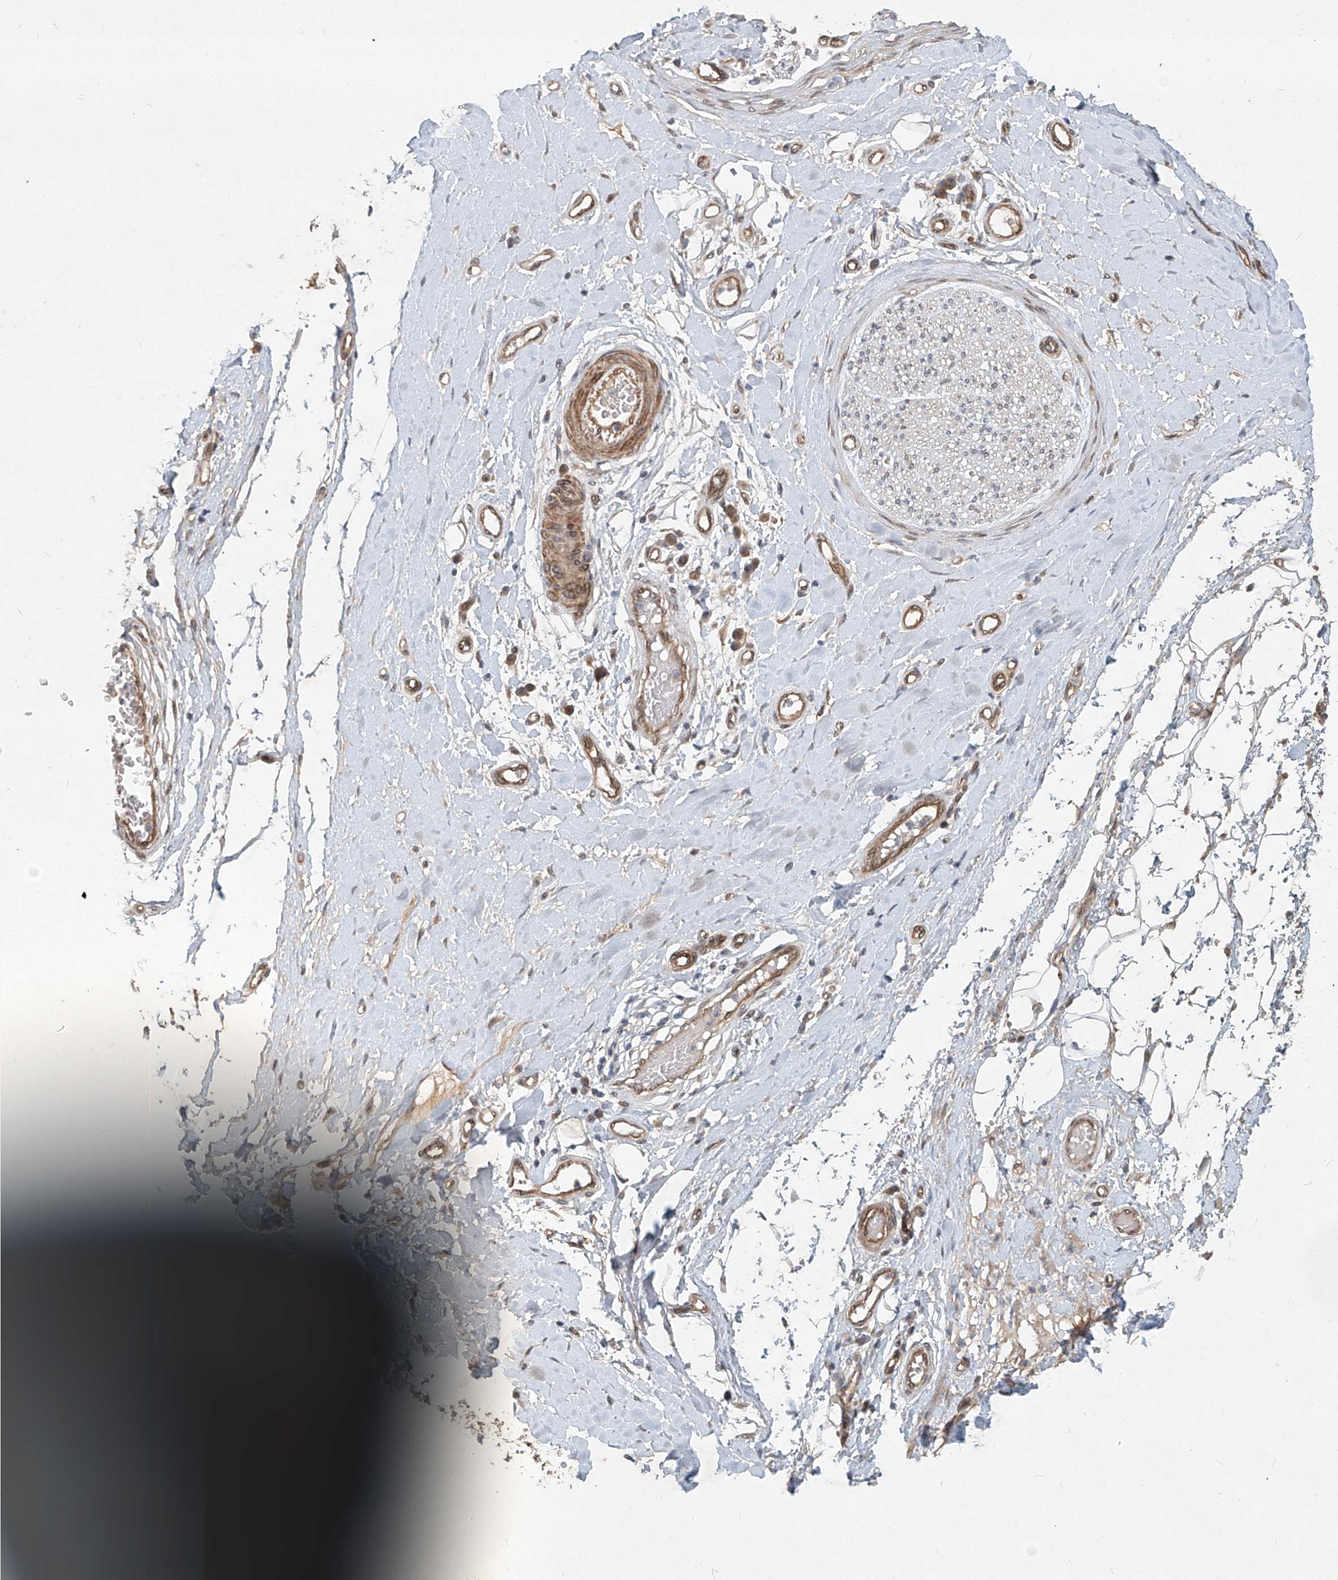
{"staining": {"intensity": "negative", "quantity": "none", "location": "none"}, "tissue": "adipose tissue", "cell_type": "Adipocytes", "image_type": "normal", "snomed": [{"axis": "morphology", "description": "Normal tissue, NOS"}, {"axis": "morphology", "description": "Adenocarcinoma, NOS"}, {"axis": "topography", "description": "Esophagus"}, {"axis": "topography", "description": "Stomach, upper"}, {"axis": "topography", "description": "Peripheral nerve tissue"}], "caption": "An immunohistochemistry (IHC) histopathology image of normal adipose tissue is shown. There is no staining in adipocytes of adipose tissue. The staining was performed using DAB (3,3'-diaminobenzidine) to visualize the protein expression in brown, while the nuclei were stained in blue with hematoxylin (Magnification: 20x).", "gene": "SASH1", "patient": {"sex": "male", "age": 62}}